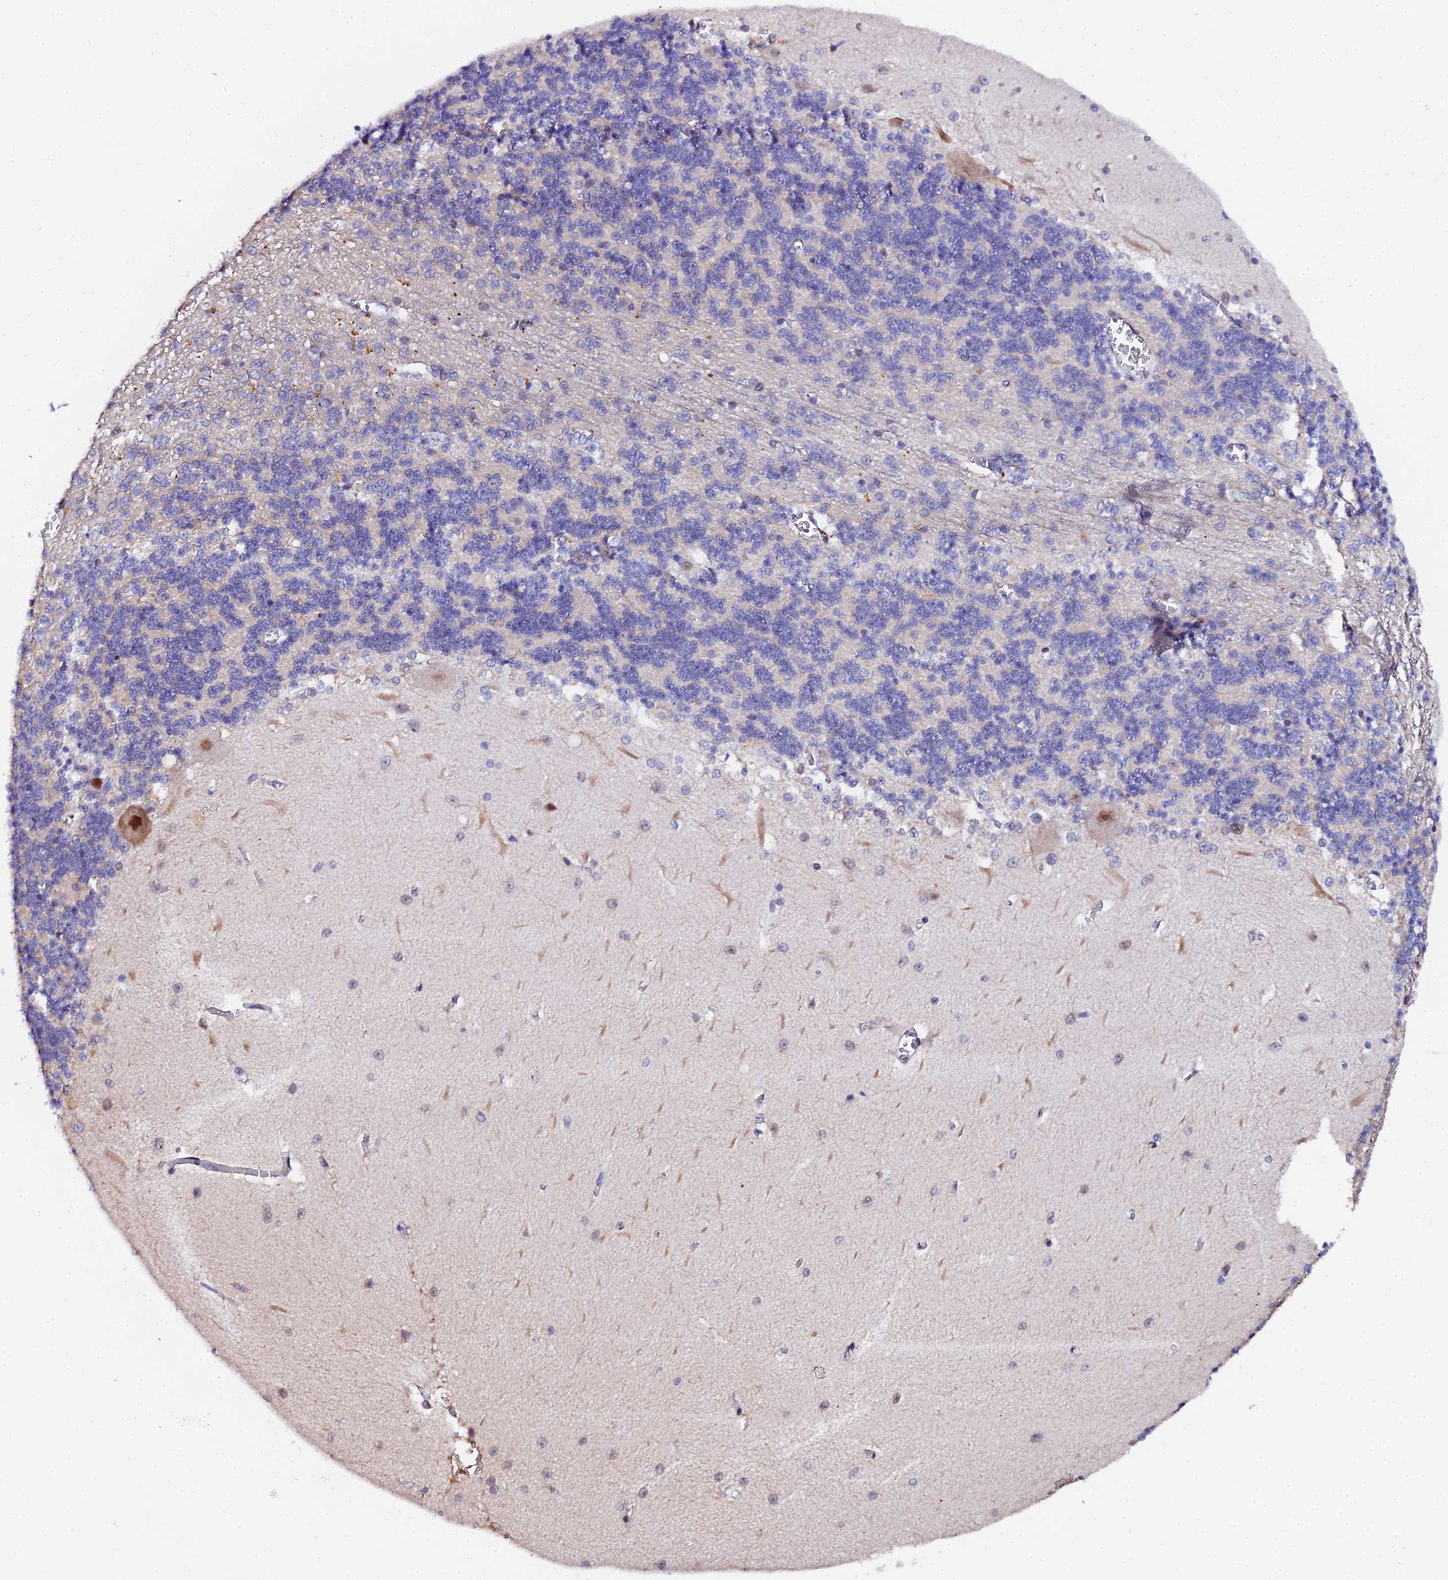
{"staining": {"intensity": "weak", "quantity": "25%-75%", "location": "cytoplasmic/membranous"}, "tissue": "cerebellum", "cell_type": "Cells in granular layer", "image_type": "normal", "snomed": [{"axis": "morphology", "description": "Normal tissue, NOS"}, {"axis": "topography", "description": "Cerebellum"}], "caption": "A micrograph showing weak cytoplasmic/membranous positivity in approximately 25%-75% of cells in granular layer in benign cerebellum, as visualized by brown immunohistochemical staining.", "gene": "TIFA", "patient": {"sex": "male", "age": 37}}